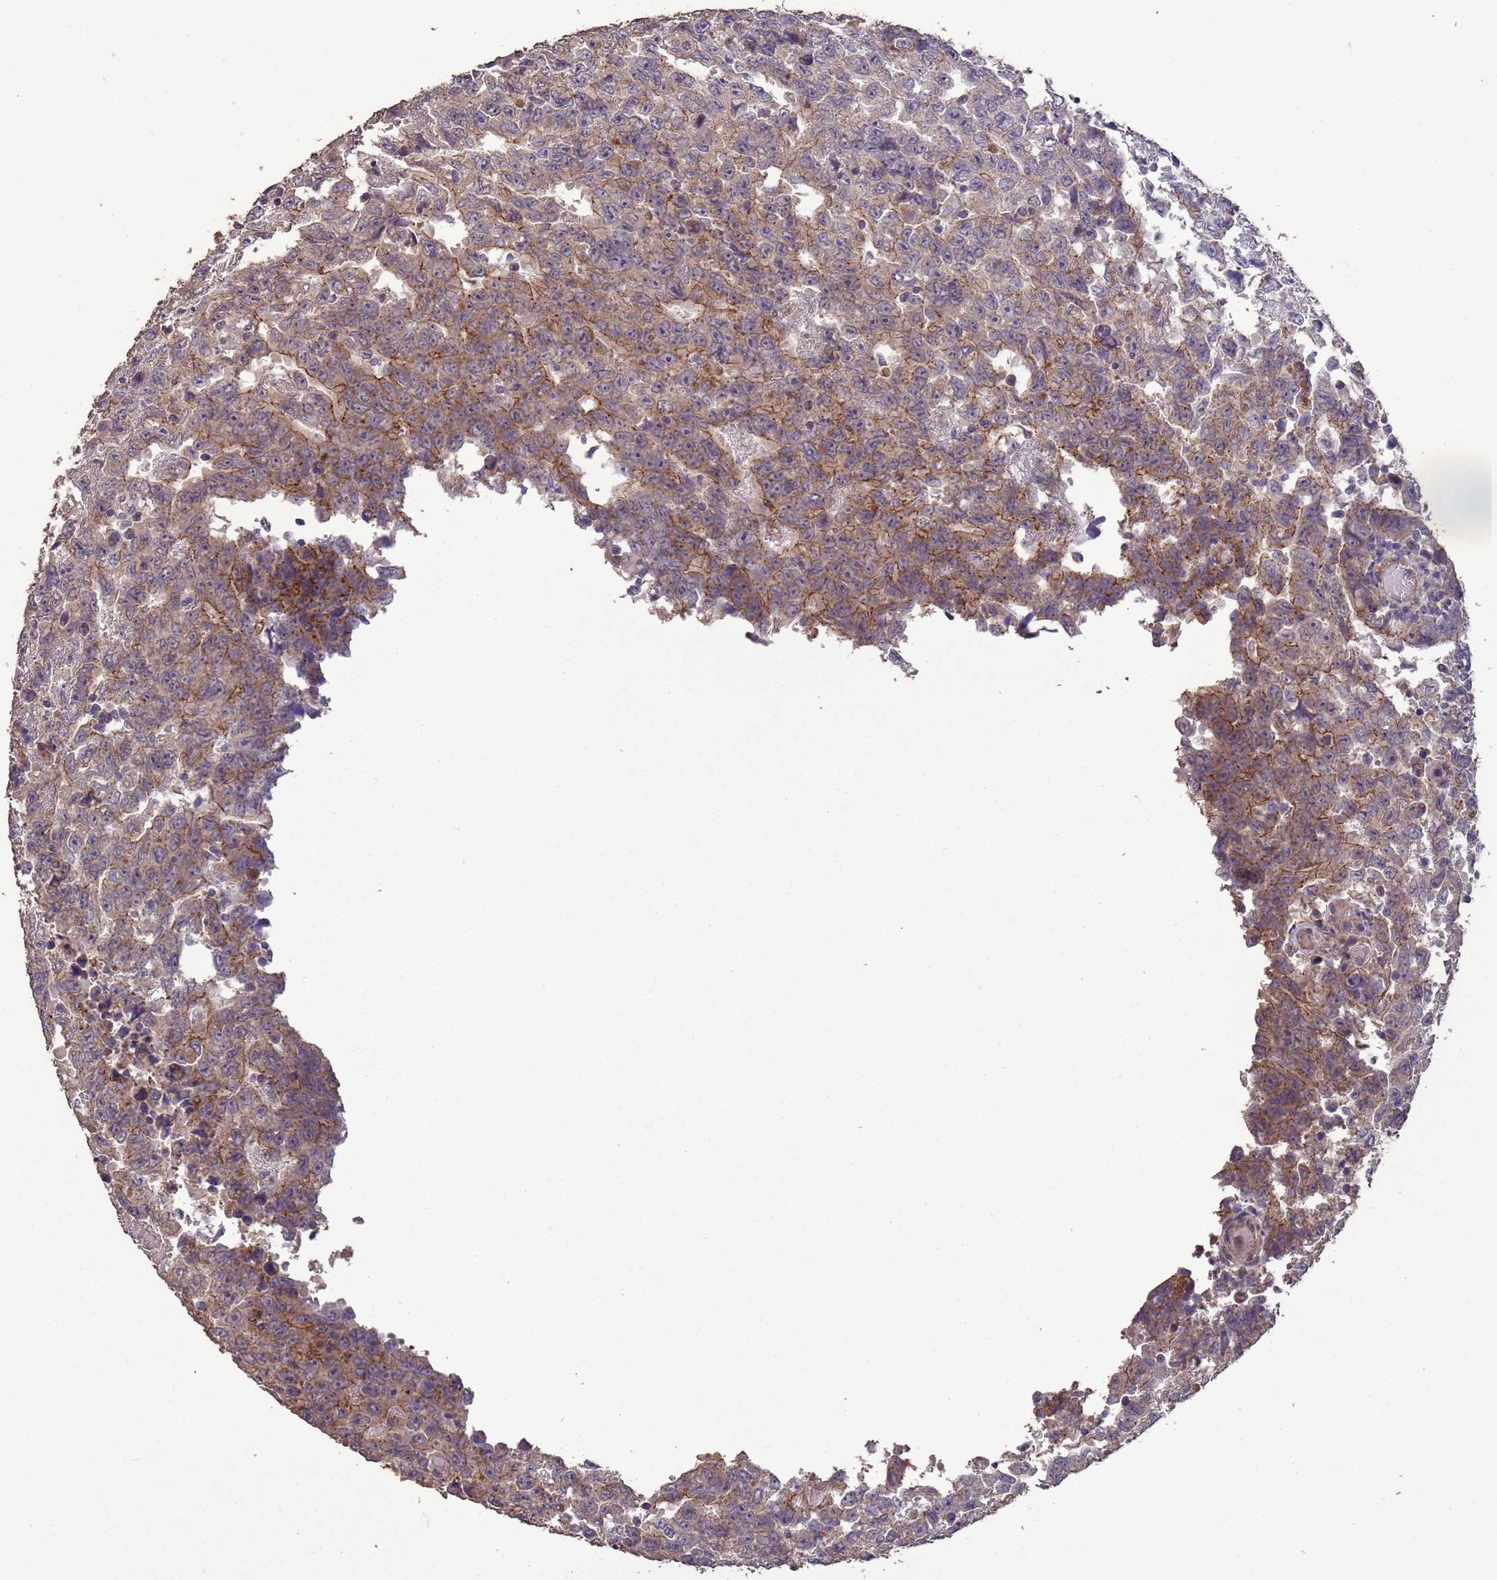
{"staining": {"intensity": "moderate", "quantity": ">75%", "location": "cytoplasmic/membranous"}, "tissue": "testis cancer", "cell_type": "Tumor cells", "image_type": "cancer", "snomed": [{"axis": "morphology", "description": "Carcinoma, Embryonal, NOS"}, {"axis": "topography", "description": "Testis"}], "caption": "Protein staining exhibits moderate cytoplasmic/membranous positivity in approximately >75% of tumor cells in testis cancer (embryonal carcinoma). The staining was performed using DAB (3,3'-diaminobenzidine) to visualize the protein expression in brown, while the nuclei were stained in blue with hematoxylin (Magnification: 20x).", "gene": "SLC9B2", "patient": {"sex": "male", "age": 26}}